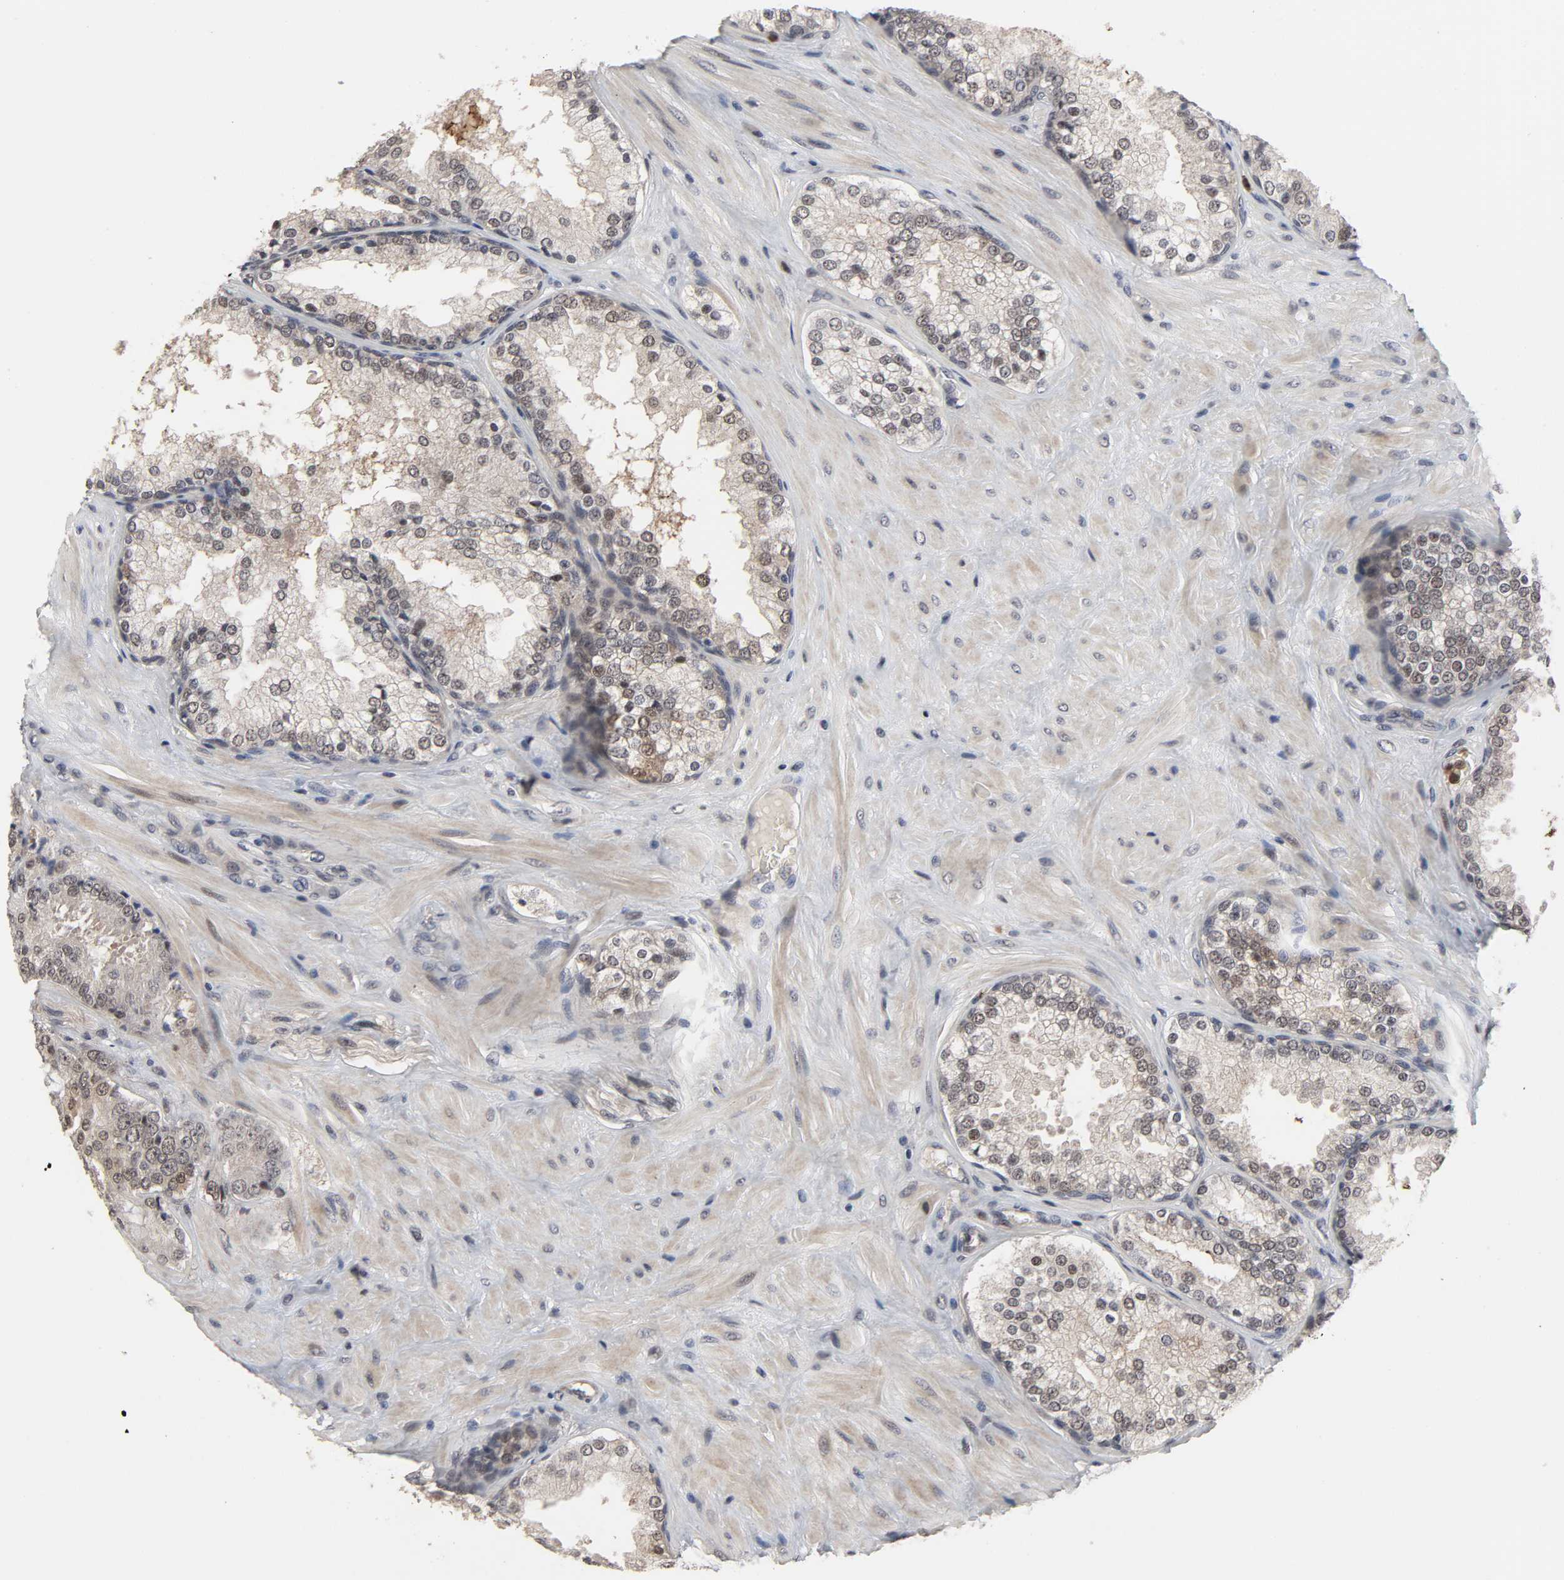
{"staining": {"intensity": "negative", "quantity": "none", "location": "none"}, "tissue": "prostate cancer", "cell_type": "Tumor cells", "image_type": "cancer", "snomed": [{"axis": "morphology", "description": "Adenocarcinoma, High grade"}, {"axis": "topography", "description": "Prostate"}], "caption": "The micrograph demonstrates no staining of tumor cells in prostate cancer (adenocarcinoma (high-grade)).", "gene": "RTL5", "patient": {"sex": "male", "age": 70}}